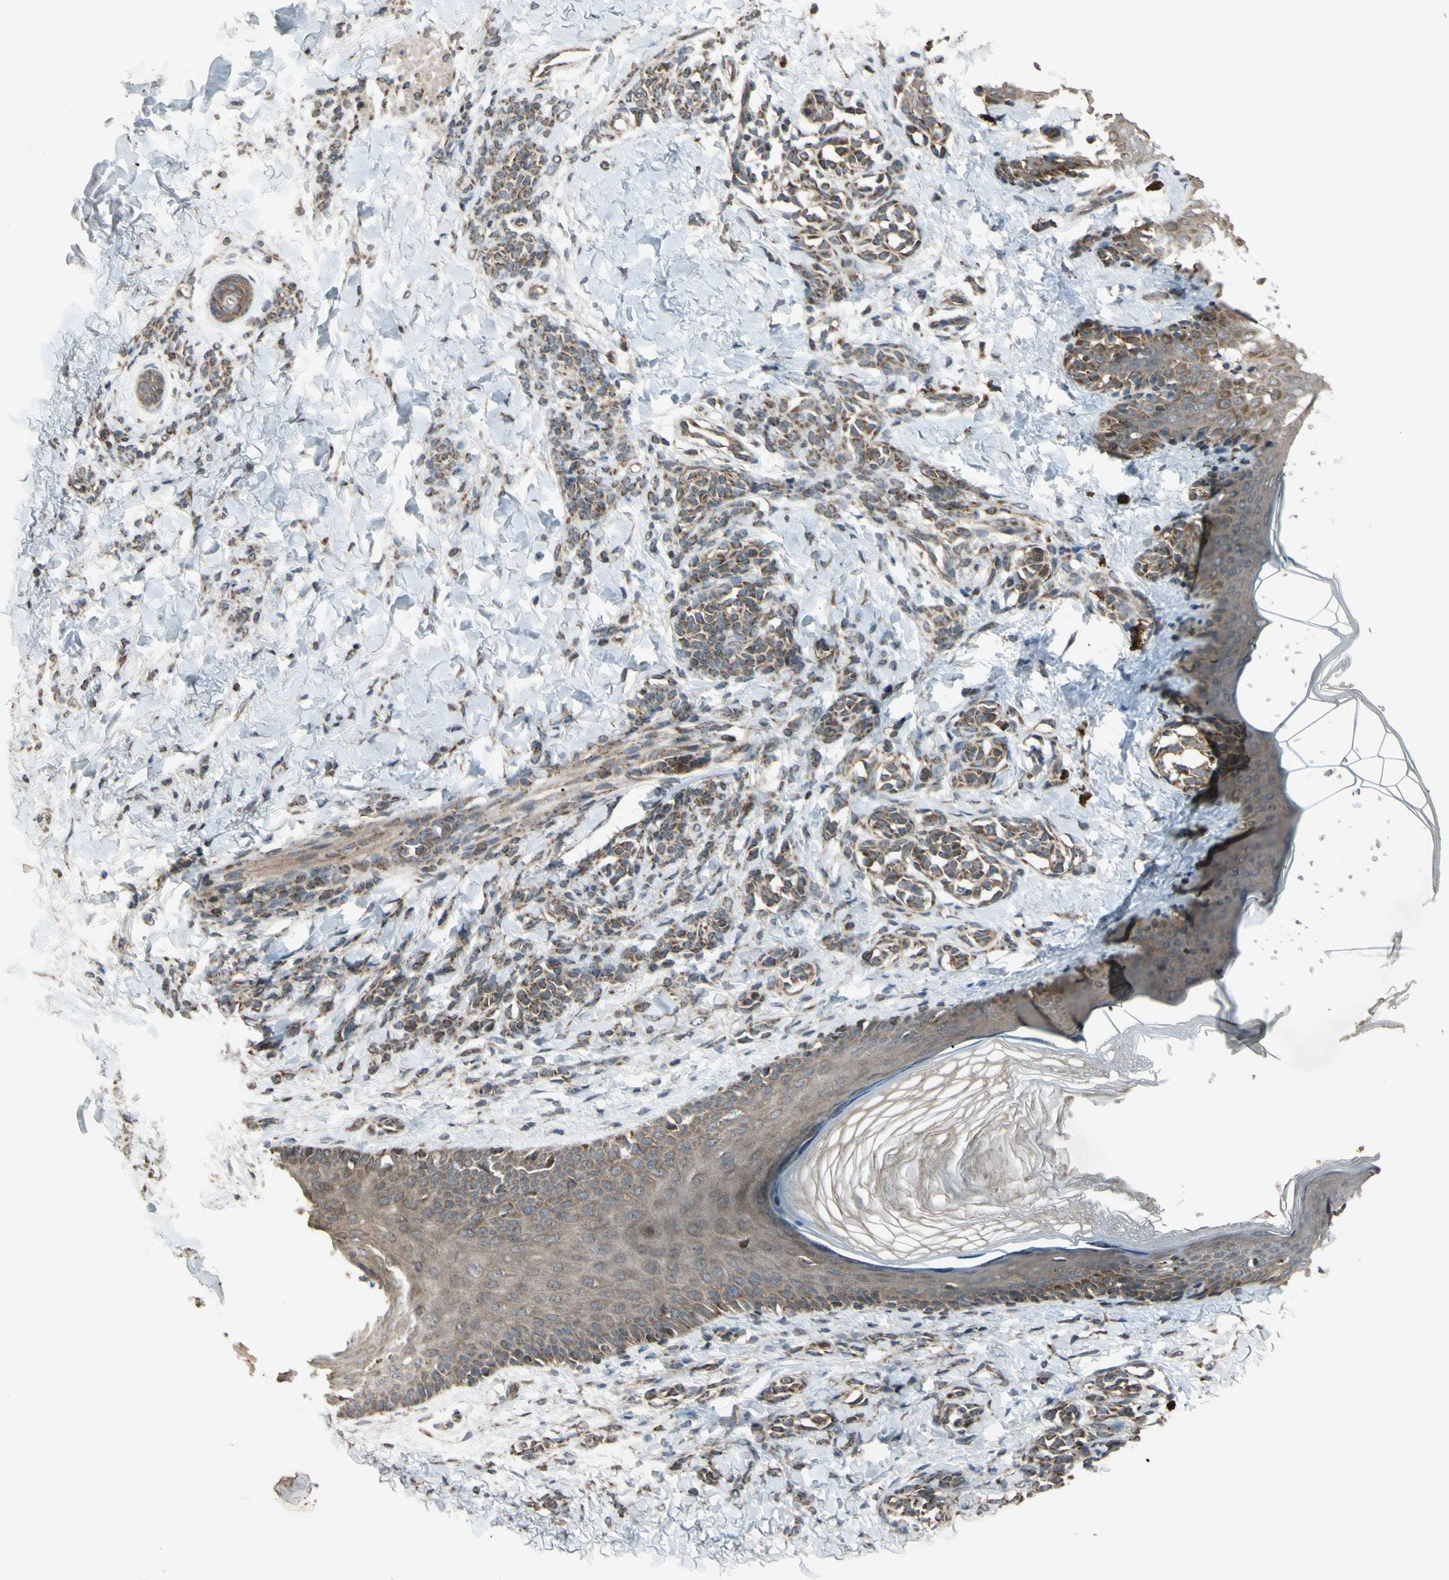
{"staining": {"intensity": "moderate", "quantity": "25%-75%", "location": "cytoplasmic/membranous"}, "tissue": "skin", "cell_type": "Fibroblasts", "image_type": "normal", "snomed": [{"axis": "morphology", "description": "Normal tissue, NOS"}, {"axis": "topography", "description": "Skin"}], "caption": "A histopathology image of skin stained for a protein displays moderate cytoplasmic/membranous brown staining in fibroblasts. The staining was performed using DAB to visualize the protein expression in brown, while the nuclei were stained in blue with hematoxylin (Magnification: 20x).", "gene": "ACOT8", "patient": {"sex": "male", "age": 16}}